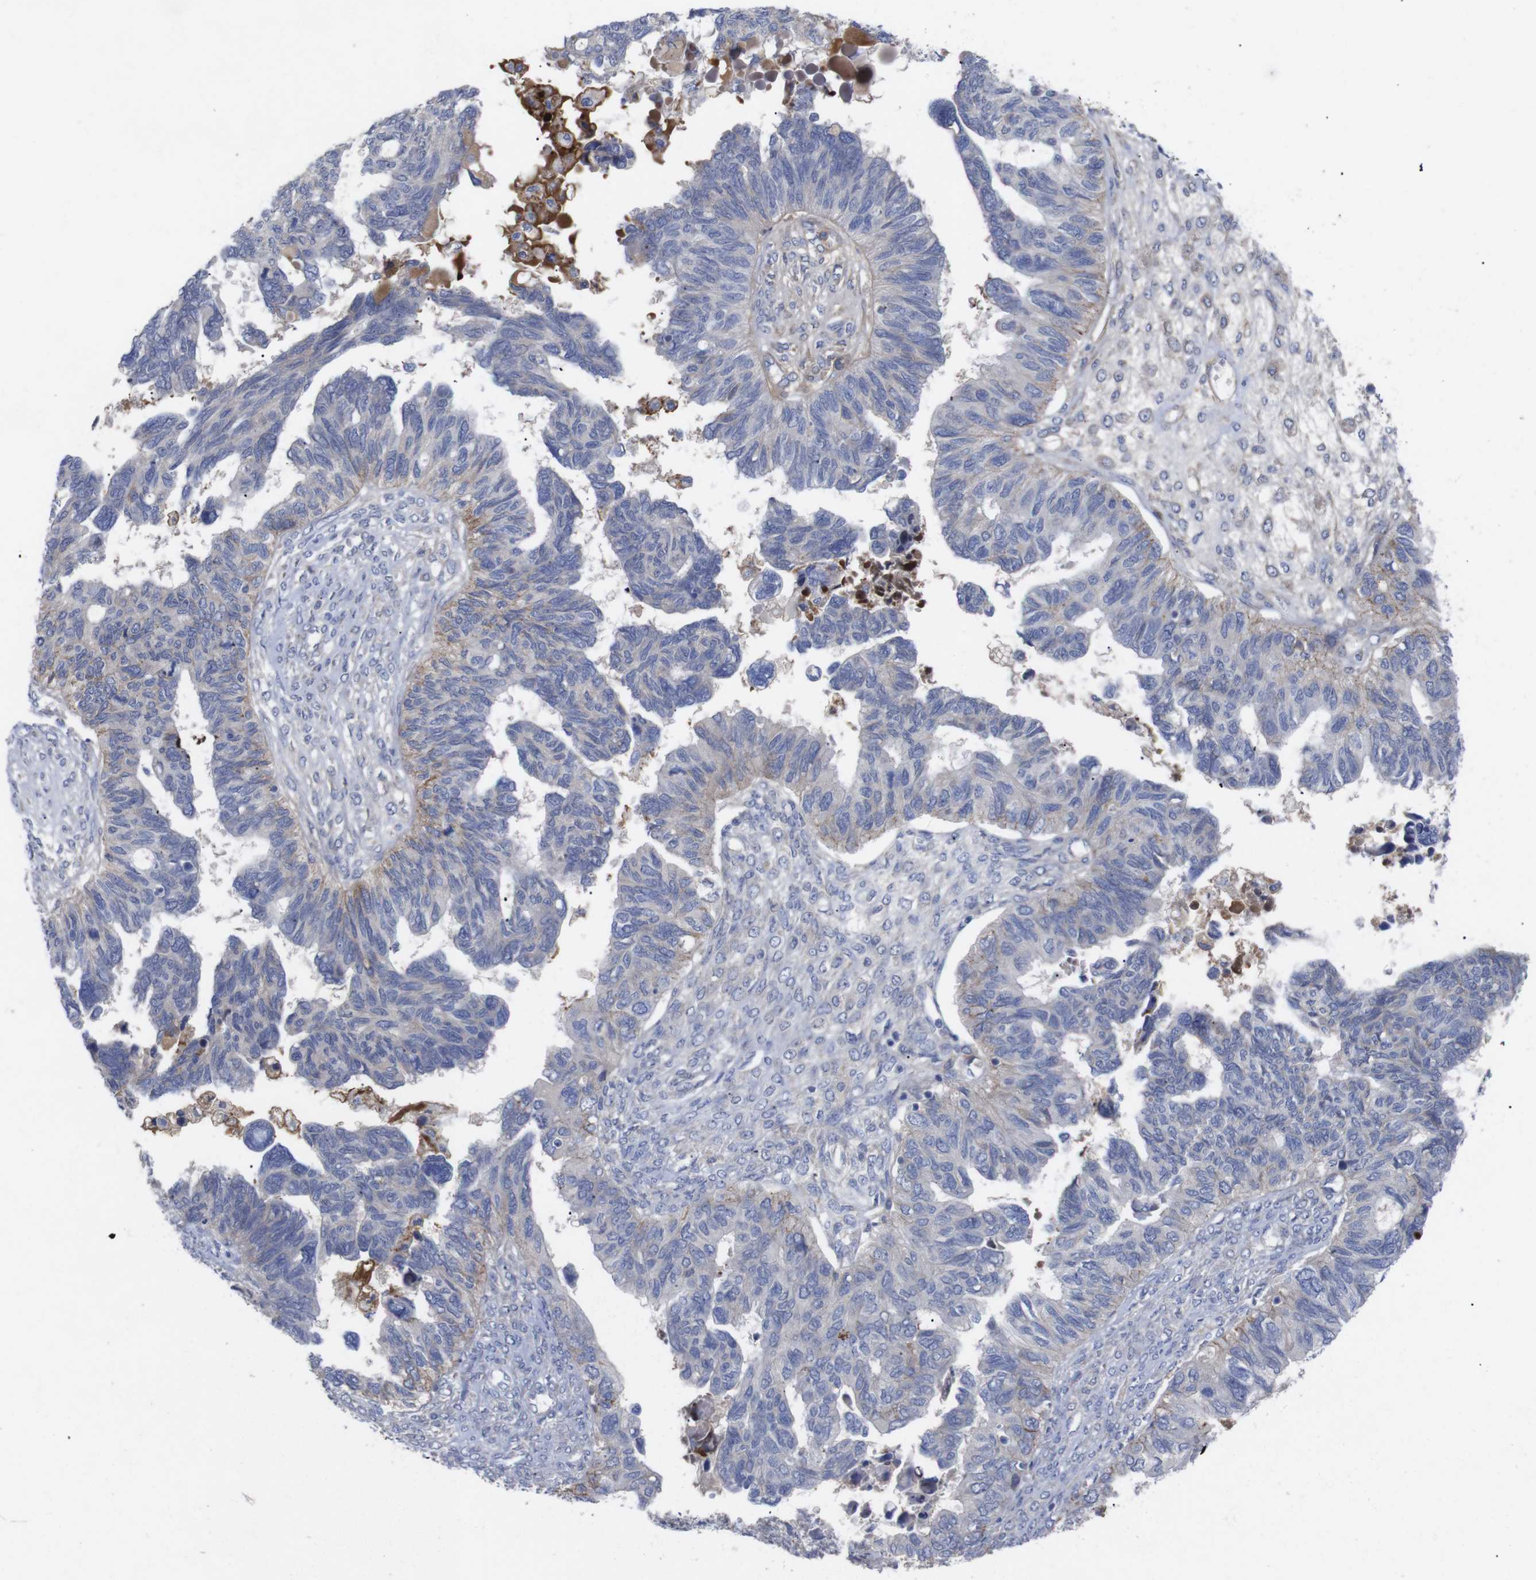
{"staining": {"intensity": "weak", "quantity": "<25%", "location": "cytoplasmic/membranous"}, "tissue": "ovarian cancer", "cell_type": "Tumor cells", "image_type": "cancer", "snomed": [{"axis": "morphology", "description": "Cystadenocarcinoma, serous, NOS"}, {"axis": "topography", "description": "Ovary"}], "caption": "IHC micrograph of ovarian cancer stained for a protein (brown), which displays no staining in tumor cells.", "gene": "C5AR1", "patient": {"sex": "female", "age": 79}}